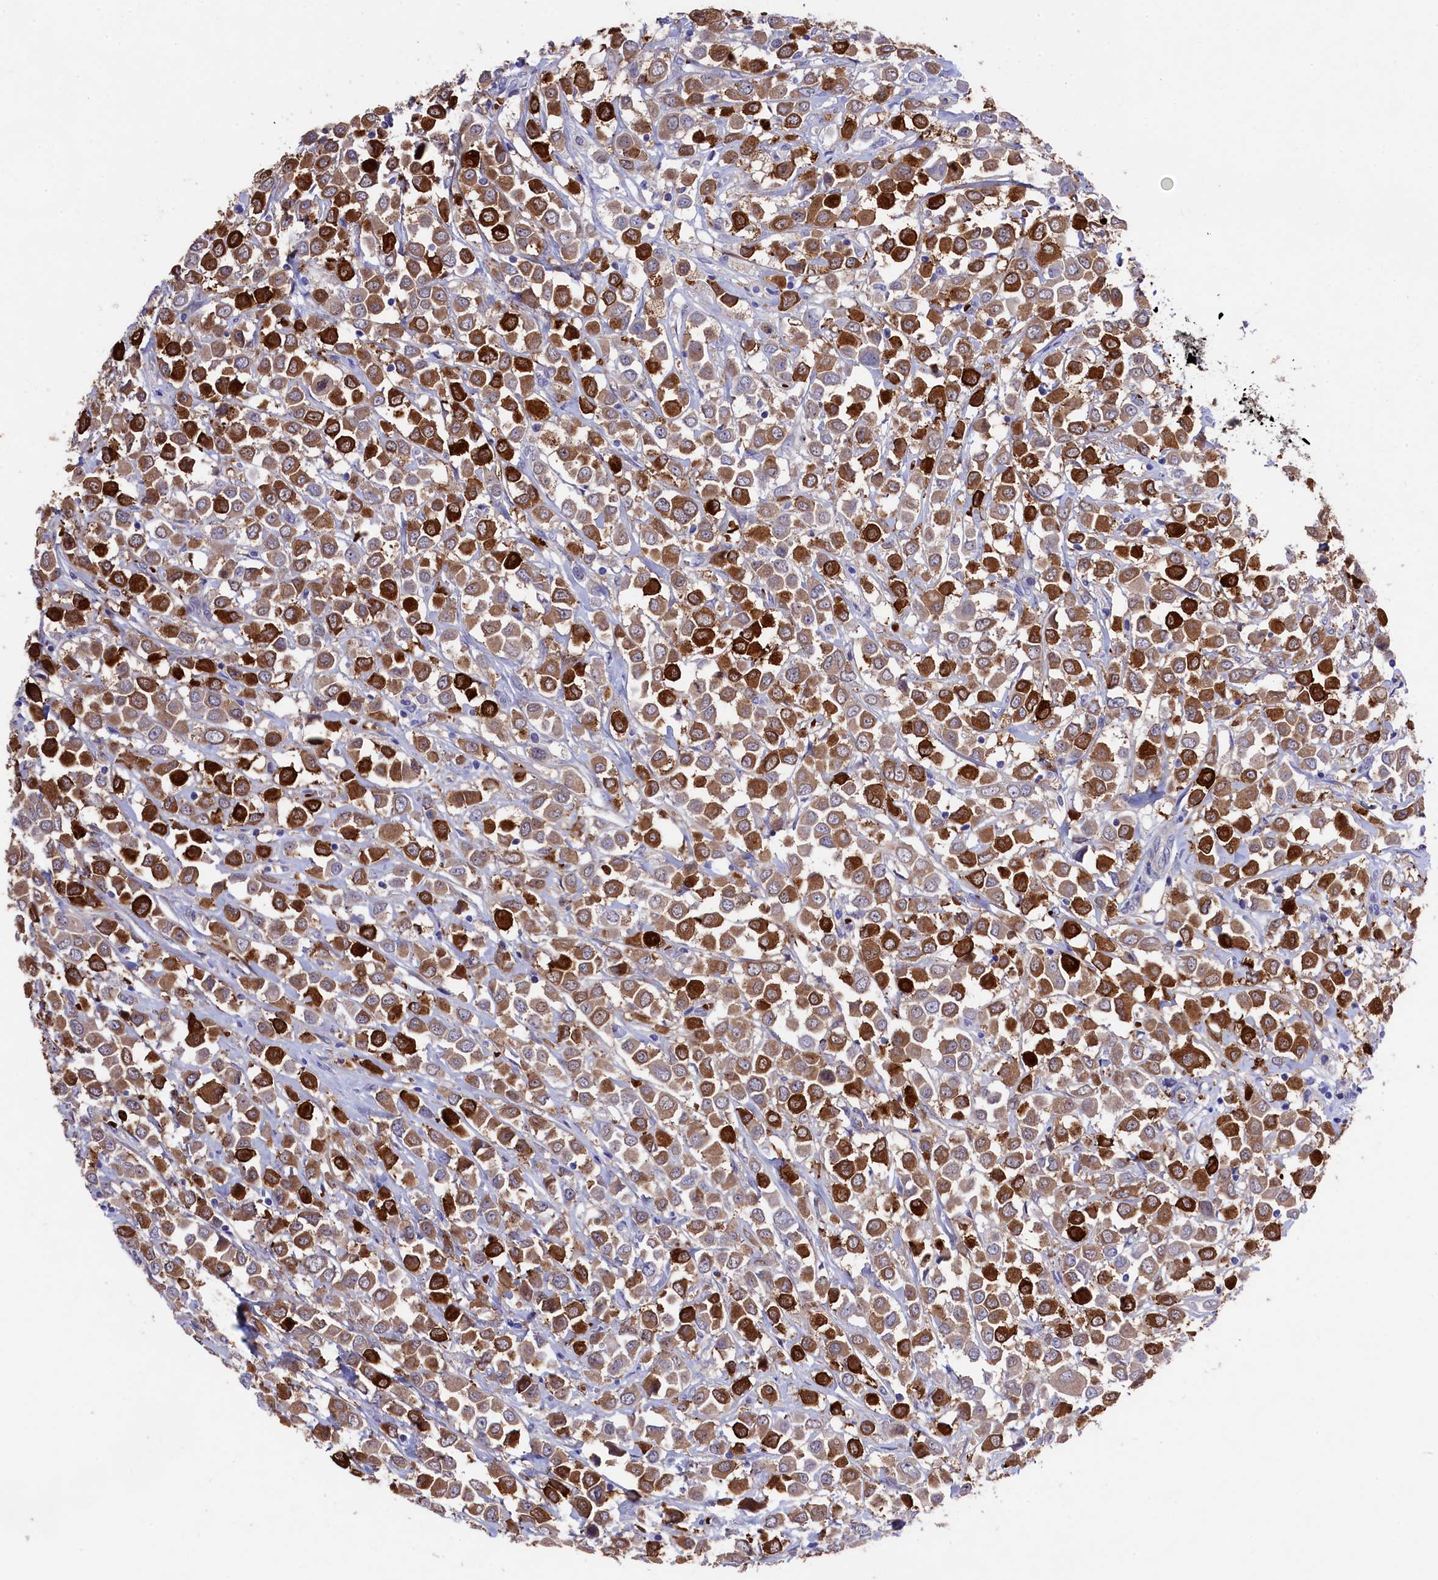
{"staining": {"intensity": "strong", "quantity": "25%-75%", "location": "cytoplasmic/membranous"}, "tissue": "breast cancer", "cell_type": "Tumor cells", "image_type": "cancer", "snomed": [{"axis": "morphology", "description": "Duct carcinoma"}, {"axis": "topography", "description": "Breast"}], "caption": "Approximately 25%-75% of tumor cells in breast invasive ductal carcinoma display strong cytoplasmic/membranous protein staining as visualized by brown immunohistochemical staining.", "gene": "LHFPL4", "patient": {"sex": "female", "age": 61}}